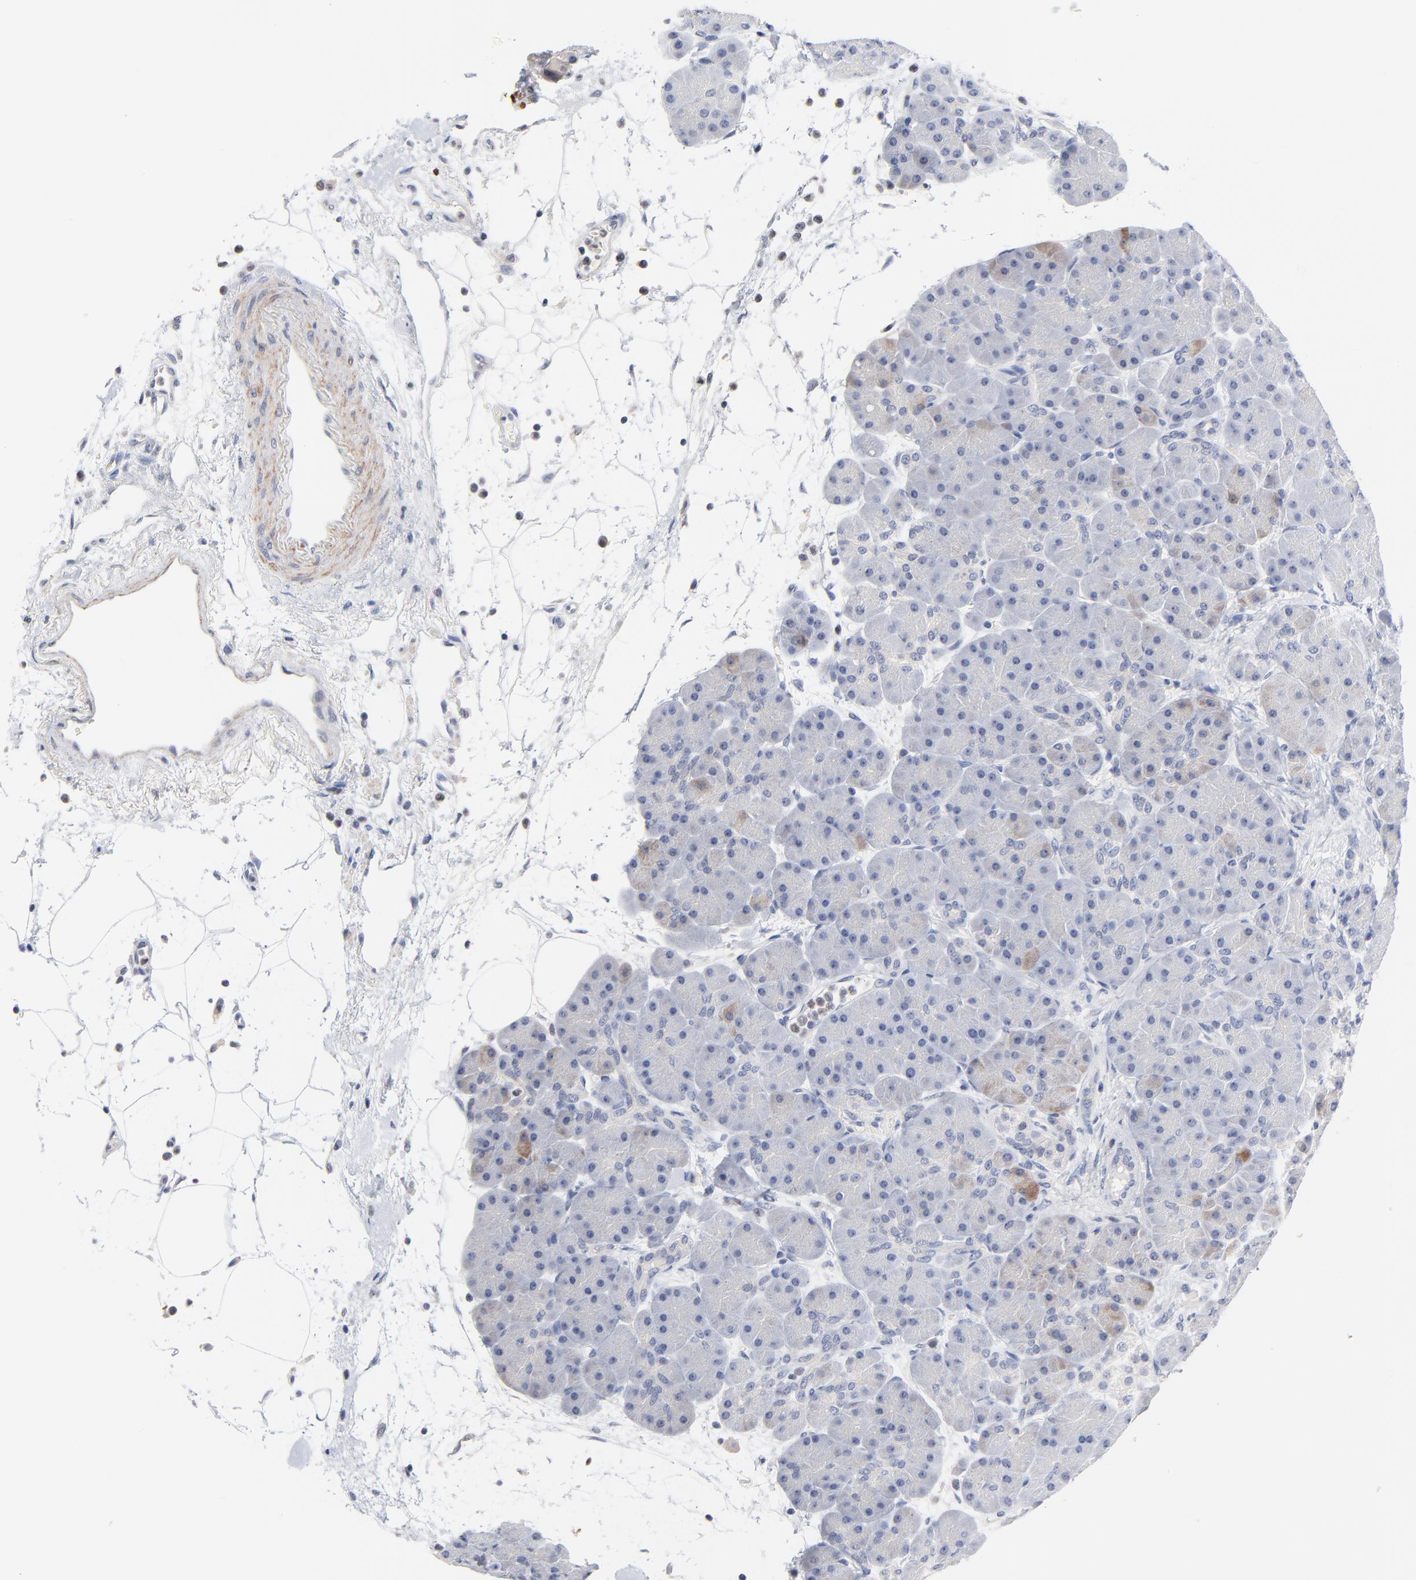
{"staining": {"intensity": "weak", "quantity": "25%-75%", "location": "cytoplasmic/membranous"}, "tissue": "pancreas", "cell_type": "Exocrine glandular cells", "image_type": "normal", "snomed": [{"axis": "morphology", "description": "Normal tissue, NOS"}, {"axis": "topography", "description": "Pancreas"}], "caption": "Pancreas stained with DAB (3,3'-diaminobenzidine) immunohistochemistry (IHC) exhibits low levels of weak cytoplasmic/membranous expression in about 25%-75% of exocrine glandular cells.", "gene": "AADAC", "patient": {"sex": "male", "age": 66}}